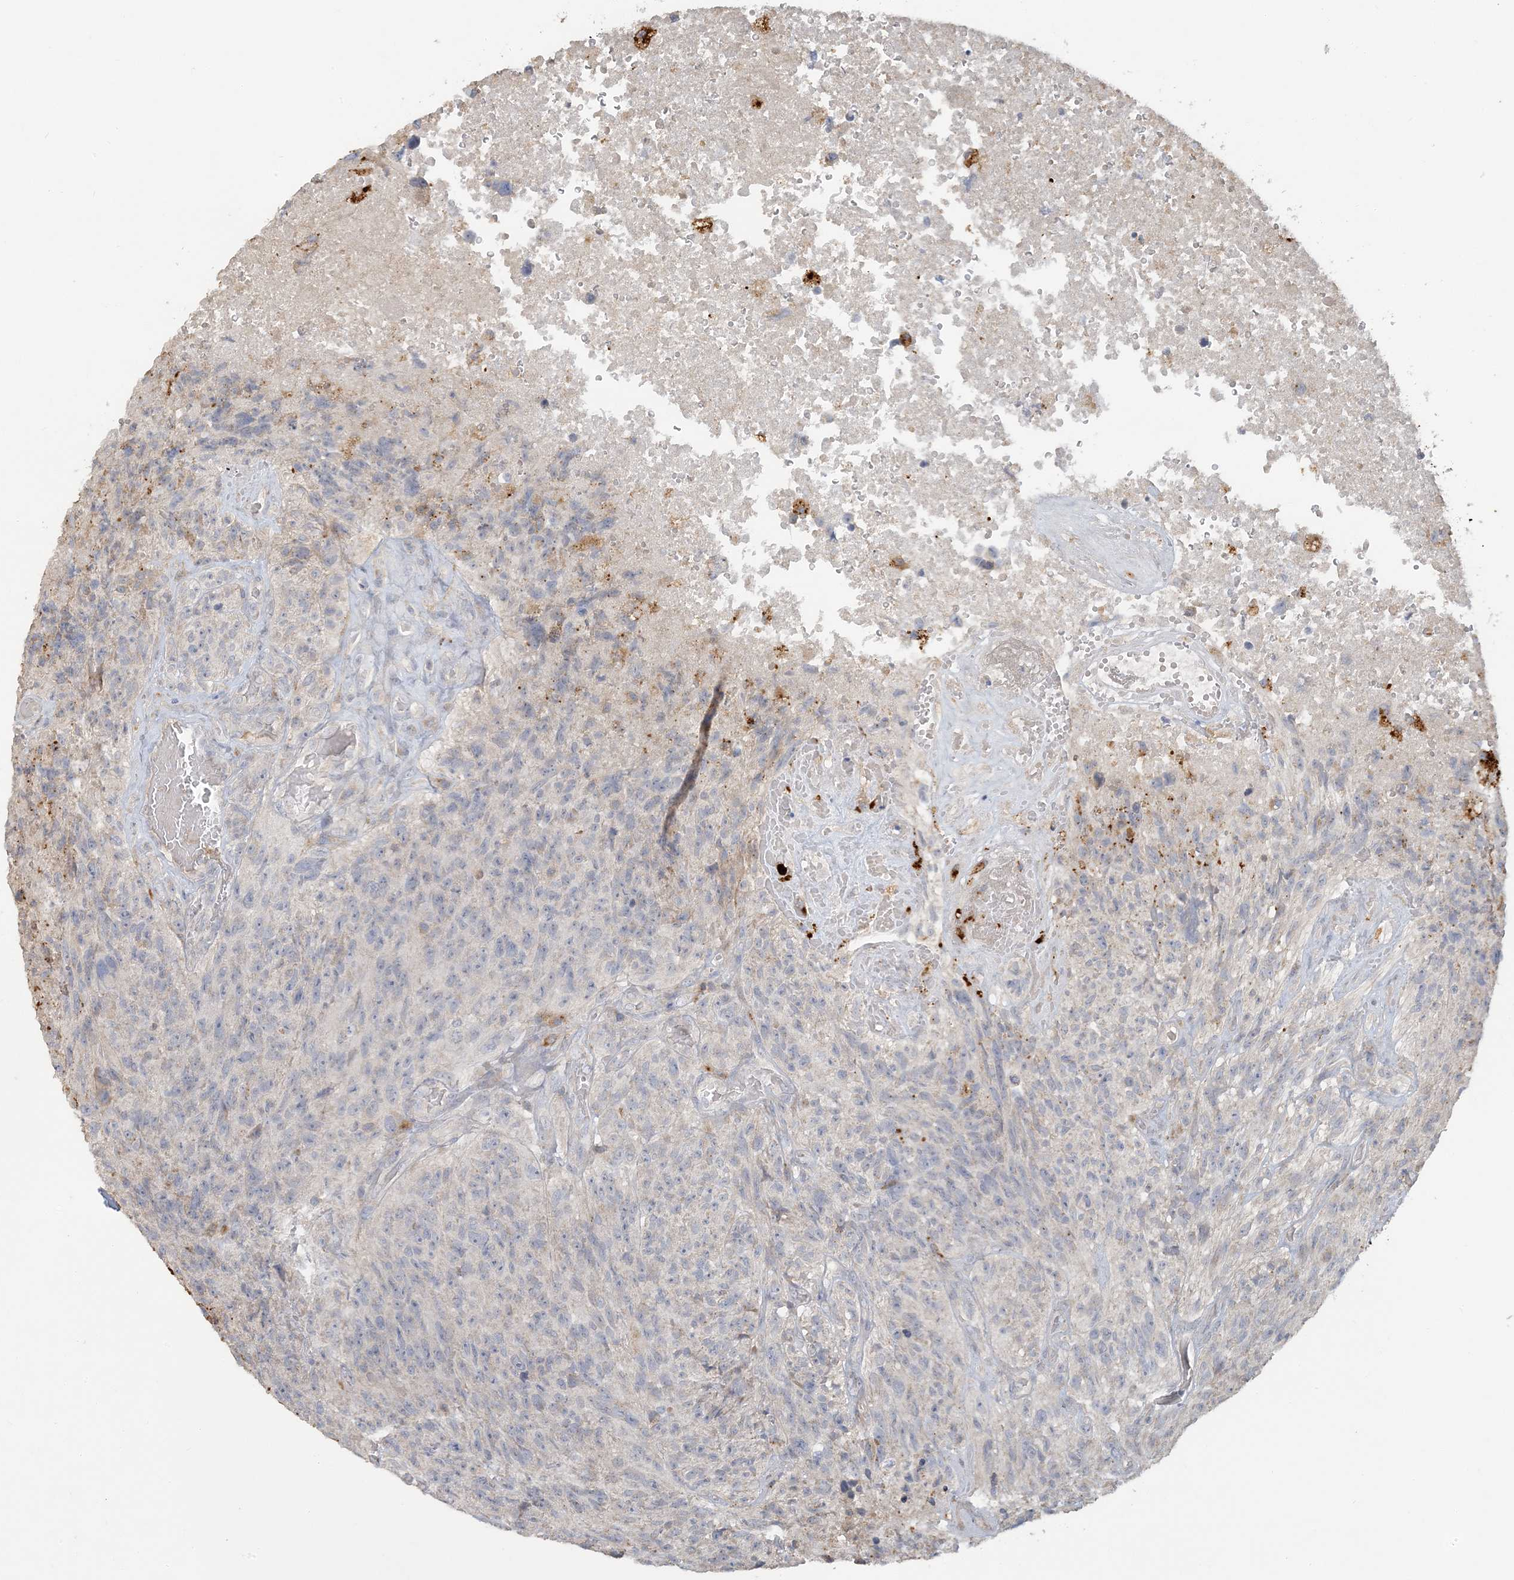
{"staining": {"intensity": "negative", "quantity": "none", "location": "none"}, "tissue": "glioma", "cell_type": "Tumor cells", "image_type": "cancer", "snomed": [{"axis": "morphology", "description": "Glioma, malignant, High grade"}, {"axis": "topography", "description": "Brain"}], "caption": "This is an immunohistochemistry (IHC) histopathology image of malignant high-grade glioma. There is no staining in tumor cells.", "gene": "LTN1", "patient": {"sex": "male", "age": 69}}